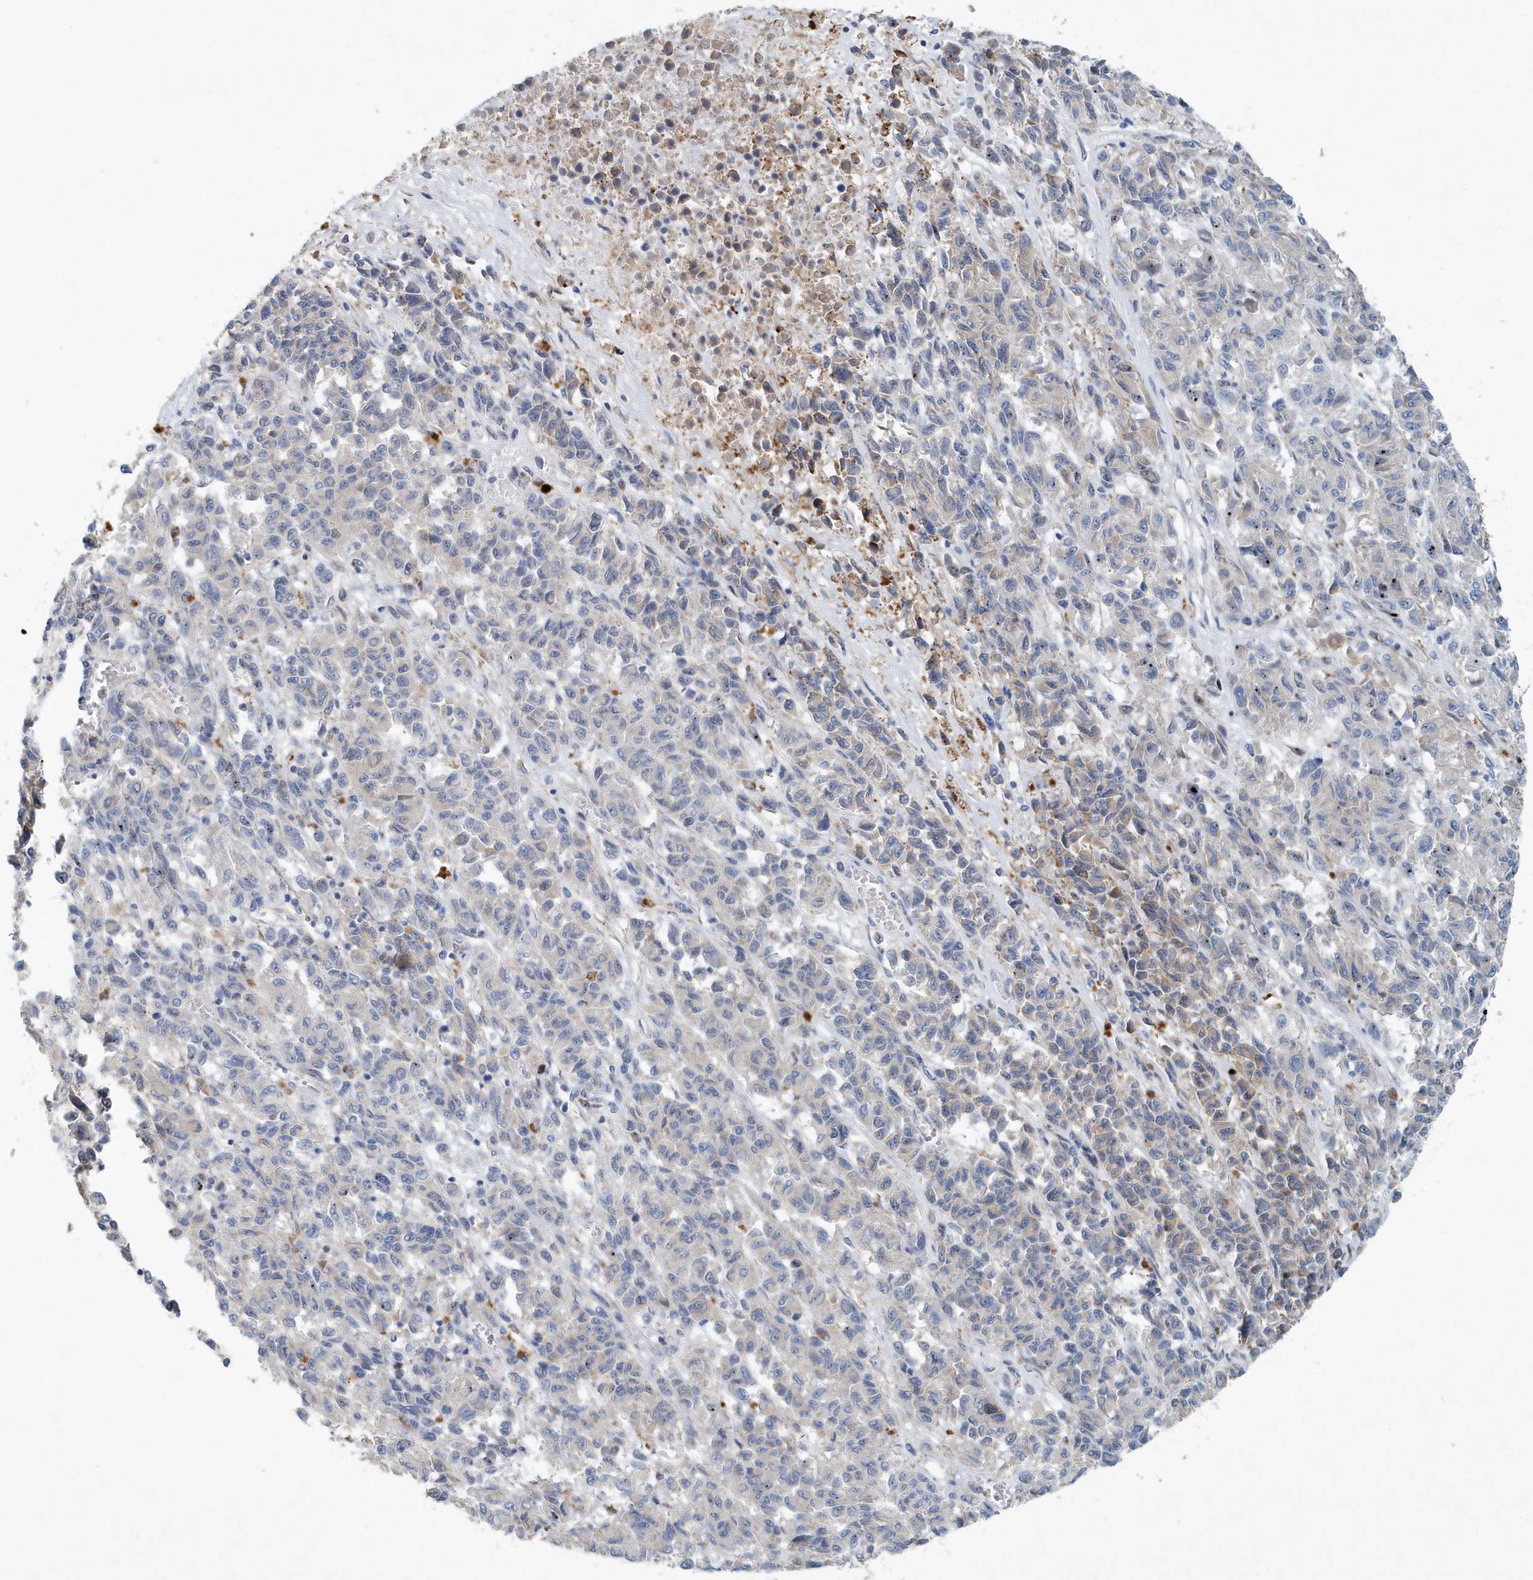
{"staining": {"intensity": "weak", "quantity": "<25%", "location": "cytoplasmic/membranous"}, "tissue": "melanoma", "cell_type": "Tumor cells", "image_type": "cancer", "snomed": [{"axis": "morphology", "description": "Malignant melanoma, Metastatic site"}, {"axis": "topography", "description": "Lung"}], "caption": "Immunohistochemistry (IHC) of human malignant melanoma (metastatic site) shows no positivity in tumor cells. The staining is performed using DAB brown chromogen with nuclei counter-stained in using hematoxylin.", "gene": "PFN2", "patient": {"sex": "male", "age": 64}}